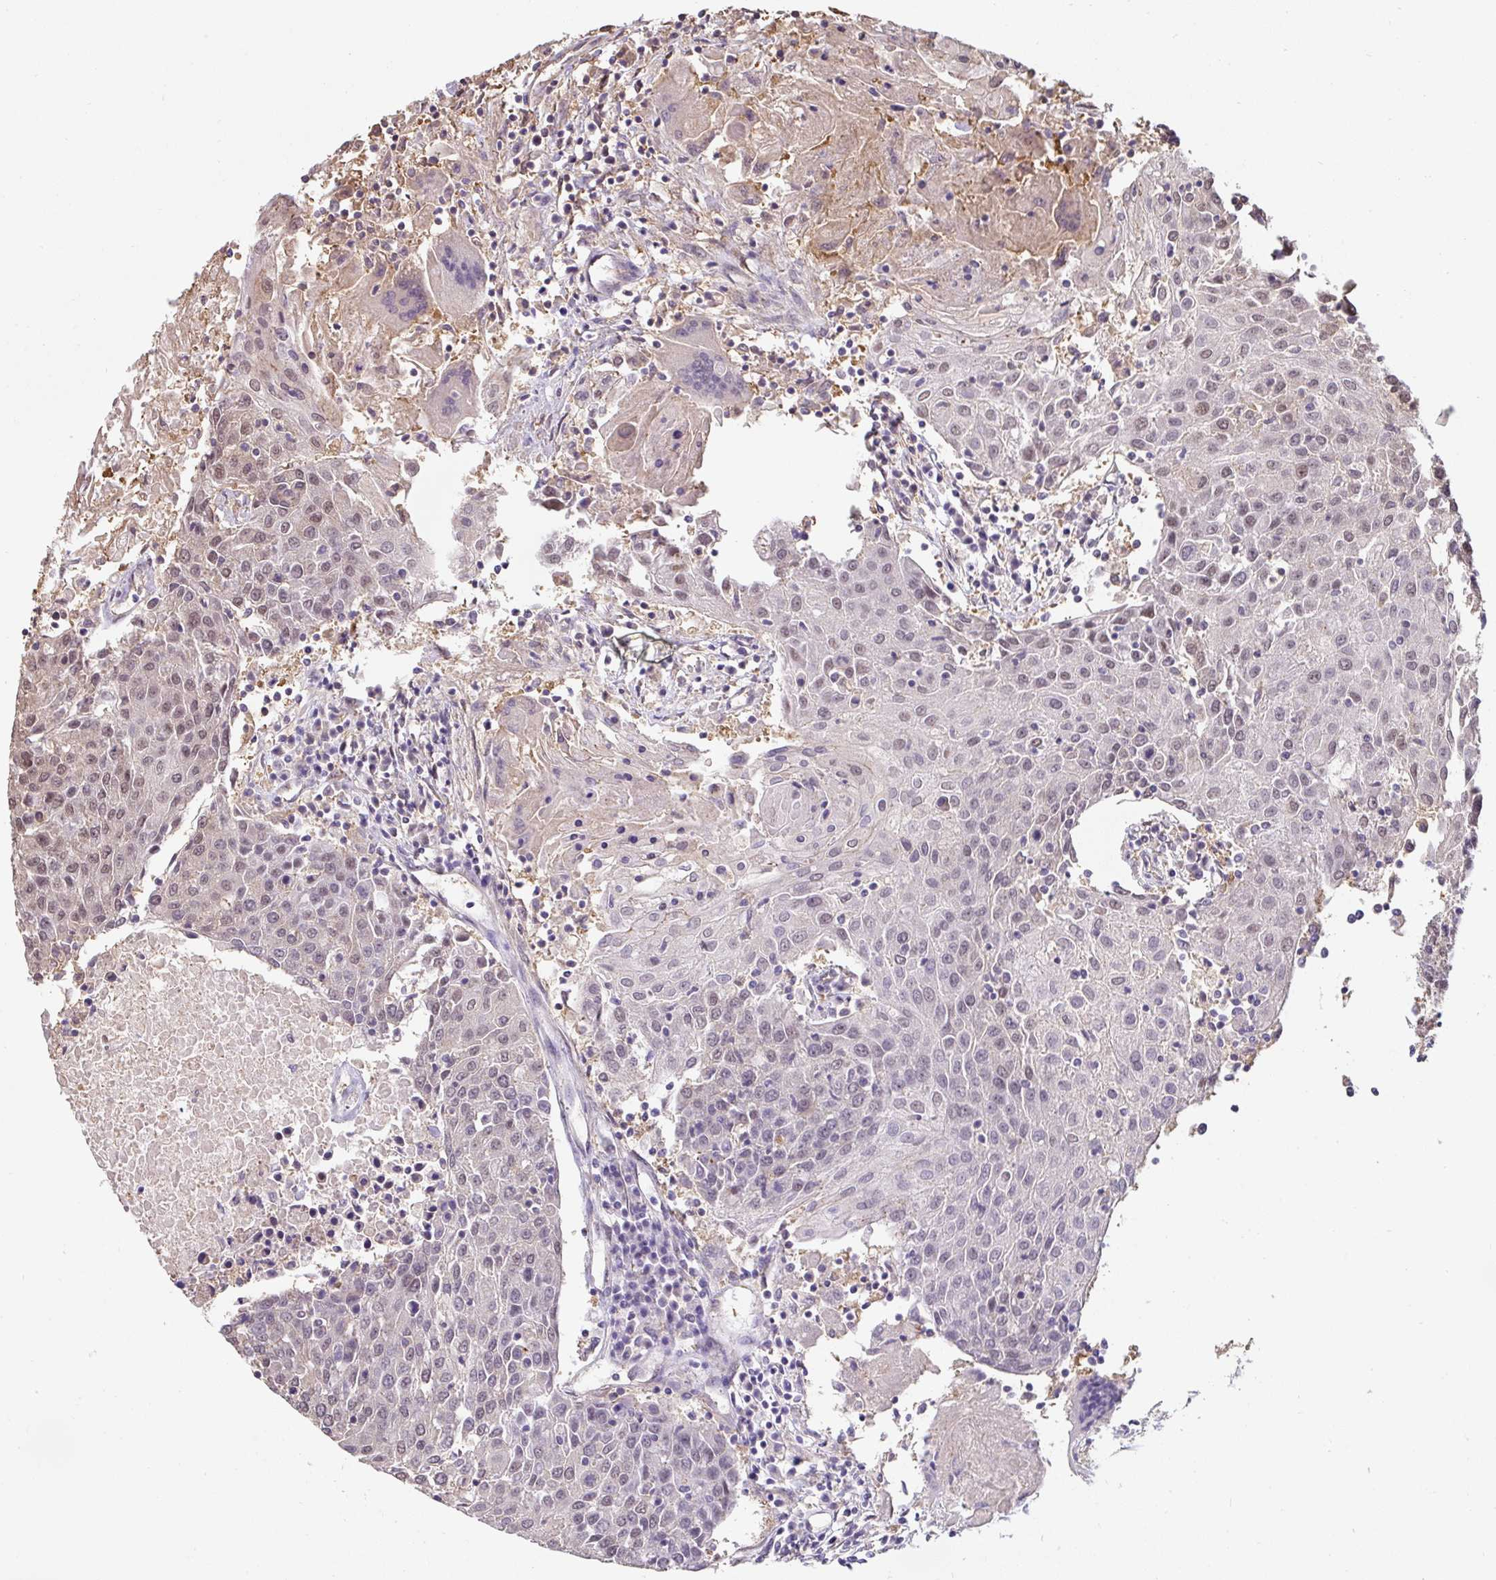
{"staining": {"intensity": "weak", "quantity": "25%-75%", "location": "nuclear"}, "tissue": "urothelial cancer", "cell_type": "Tumor cells", "image_type": "cancer", "snomed": [{"axis": "morphology", "description": "Urothelial carcinoma, High grade"}, {"axis": "topography", "description": "Urinary bladder"}], "caption": "Protein staining by immunohistochemistry displays weak nuclear staining in about 25%-75% of tumor cells in urothelial carcinoma (high-grade). (DAB IHC with brightfield microscopy, high magnification).", "gene": "ST13", "patient": {"sex": "female", "age": 85}}